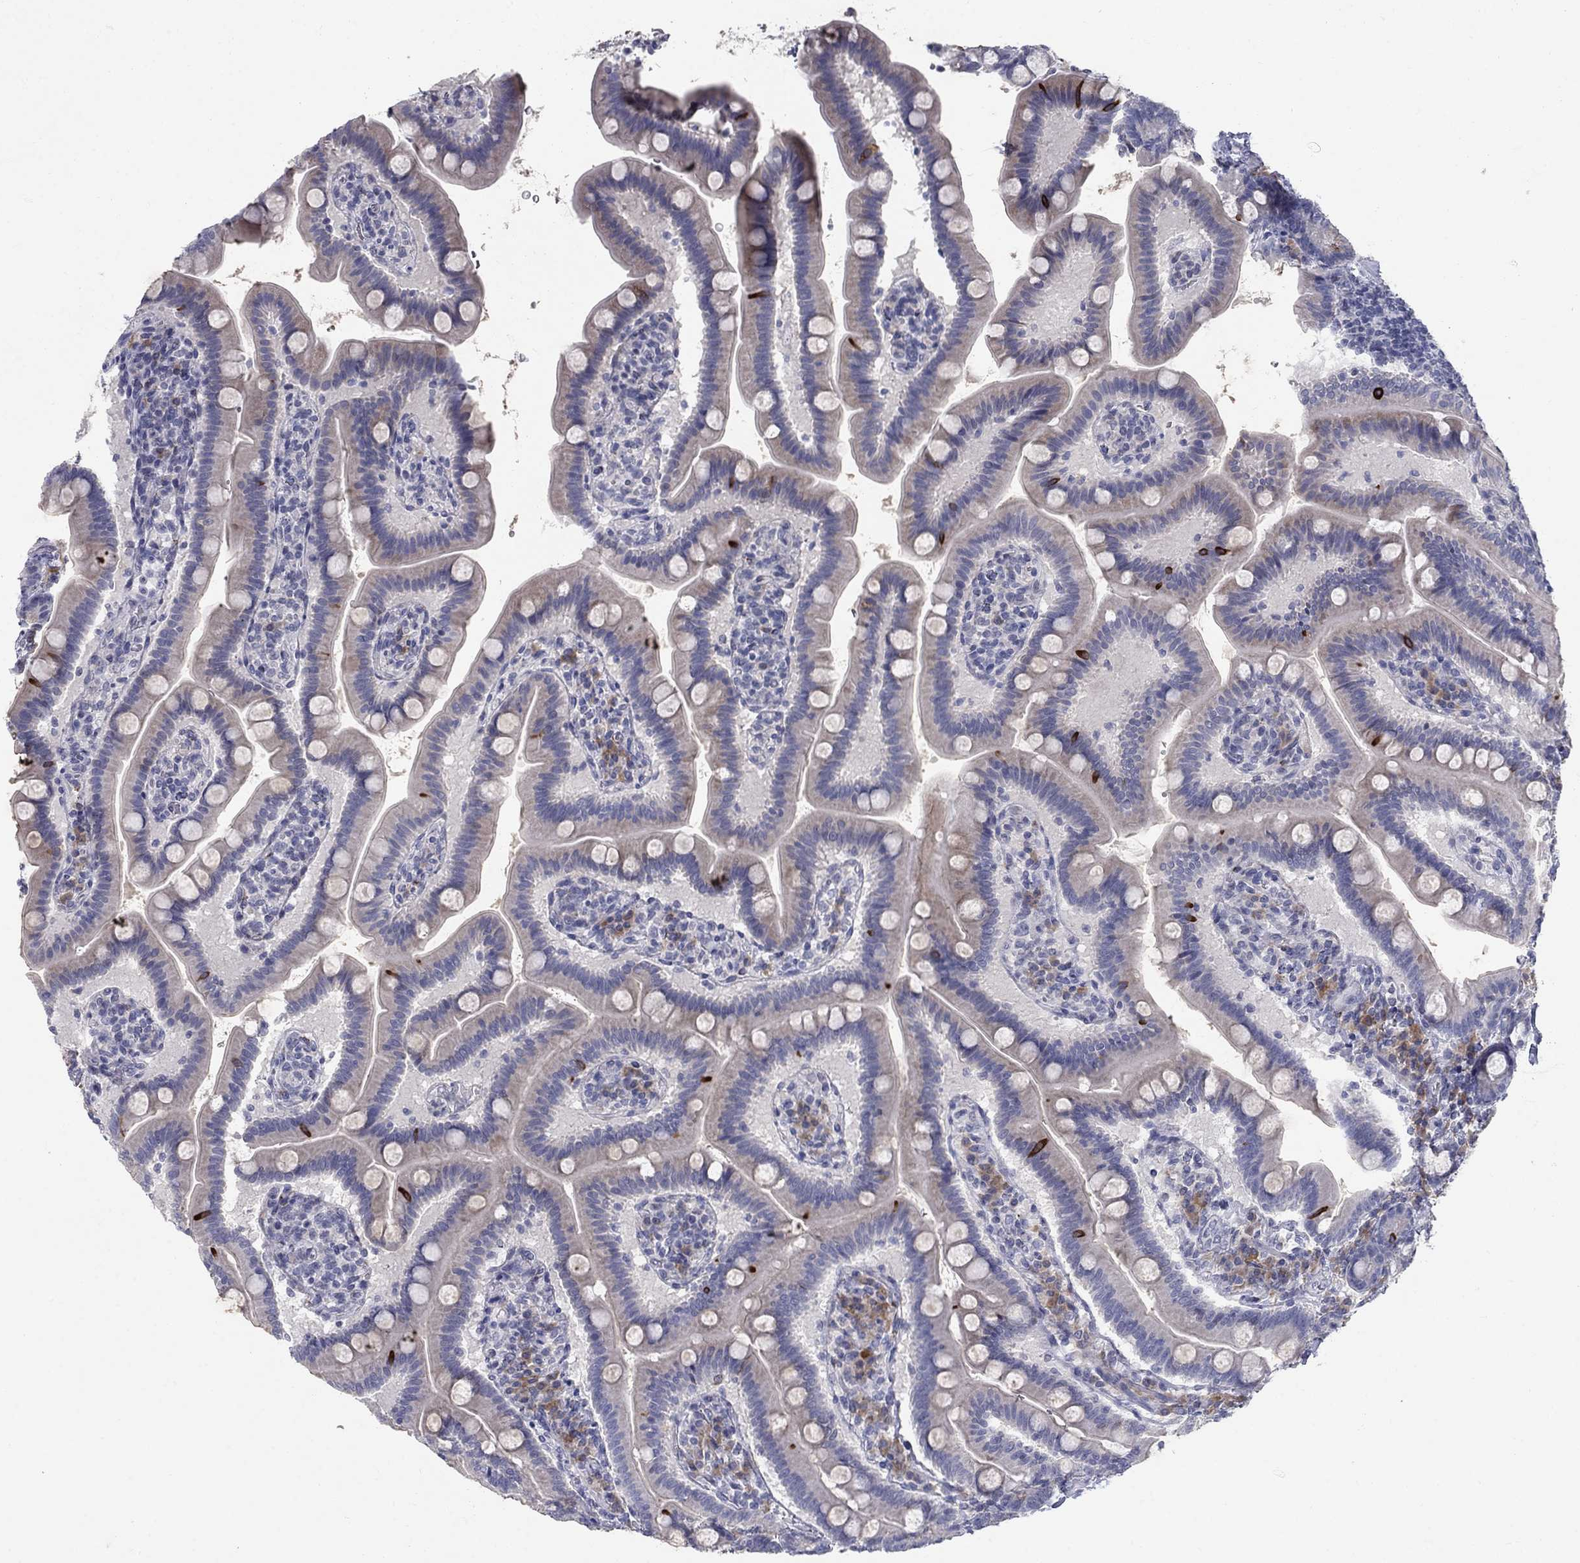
{"staining": {"intensity": "weak", "quantity": "<25%", "location": "cytoplasmic/membranous"}, "tissue": "small intestine", "cell_type": "Glandular cells", "image_type": "normal", "snomed": [{"axis": "morphology", "description": "Normal tissue, NOS"}, {"axis": "topography", "description": "Small intestine"}], "caption": "The photomicrograph demonstrates no significant expression in glandular cells of small intestine. (DAB immunohistochemistry, high magnification).", "gene": "NTRK2", "patient": {"sex": "male", "age": 66}}